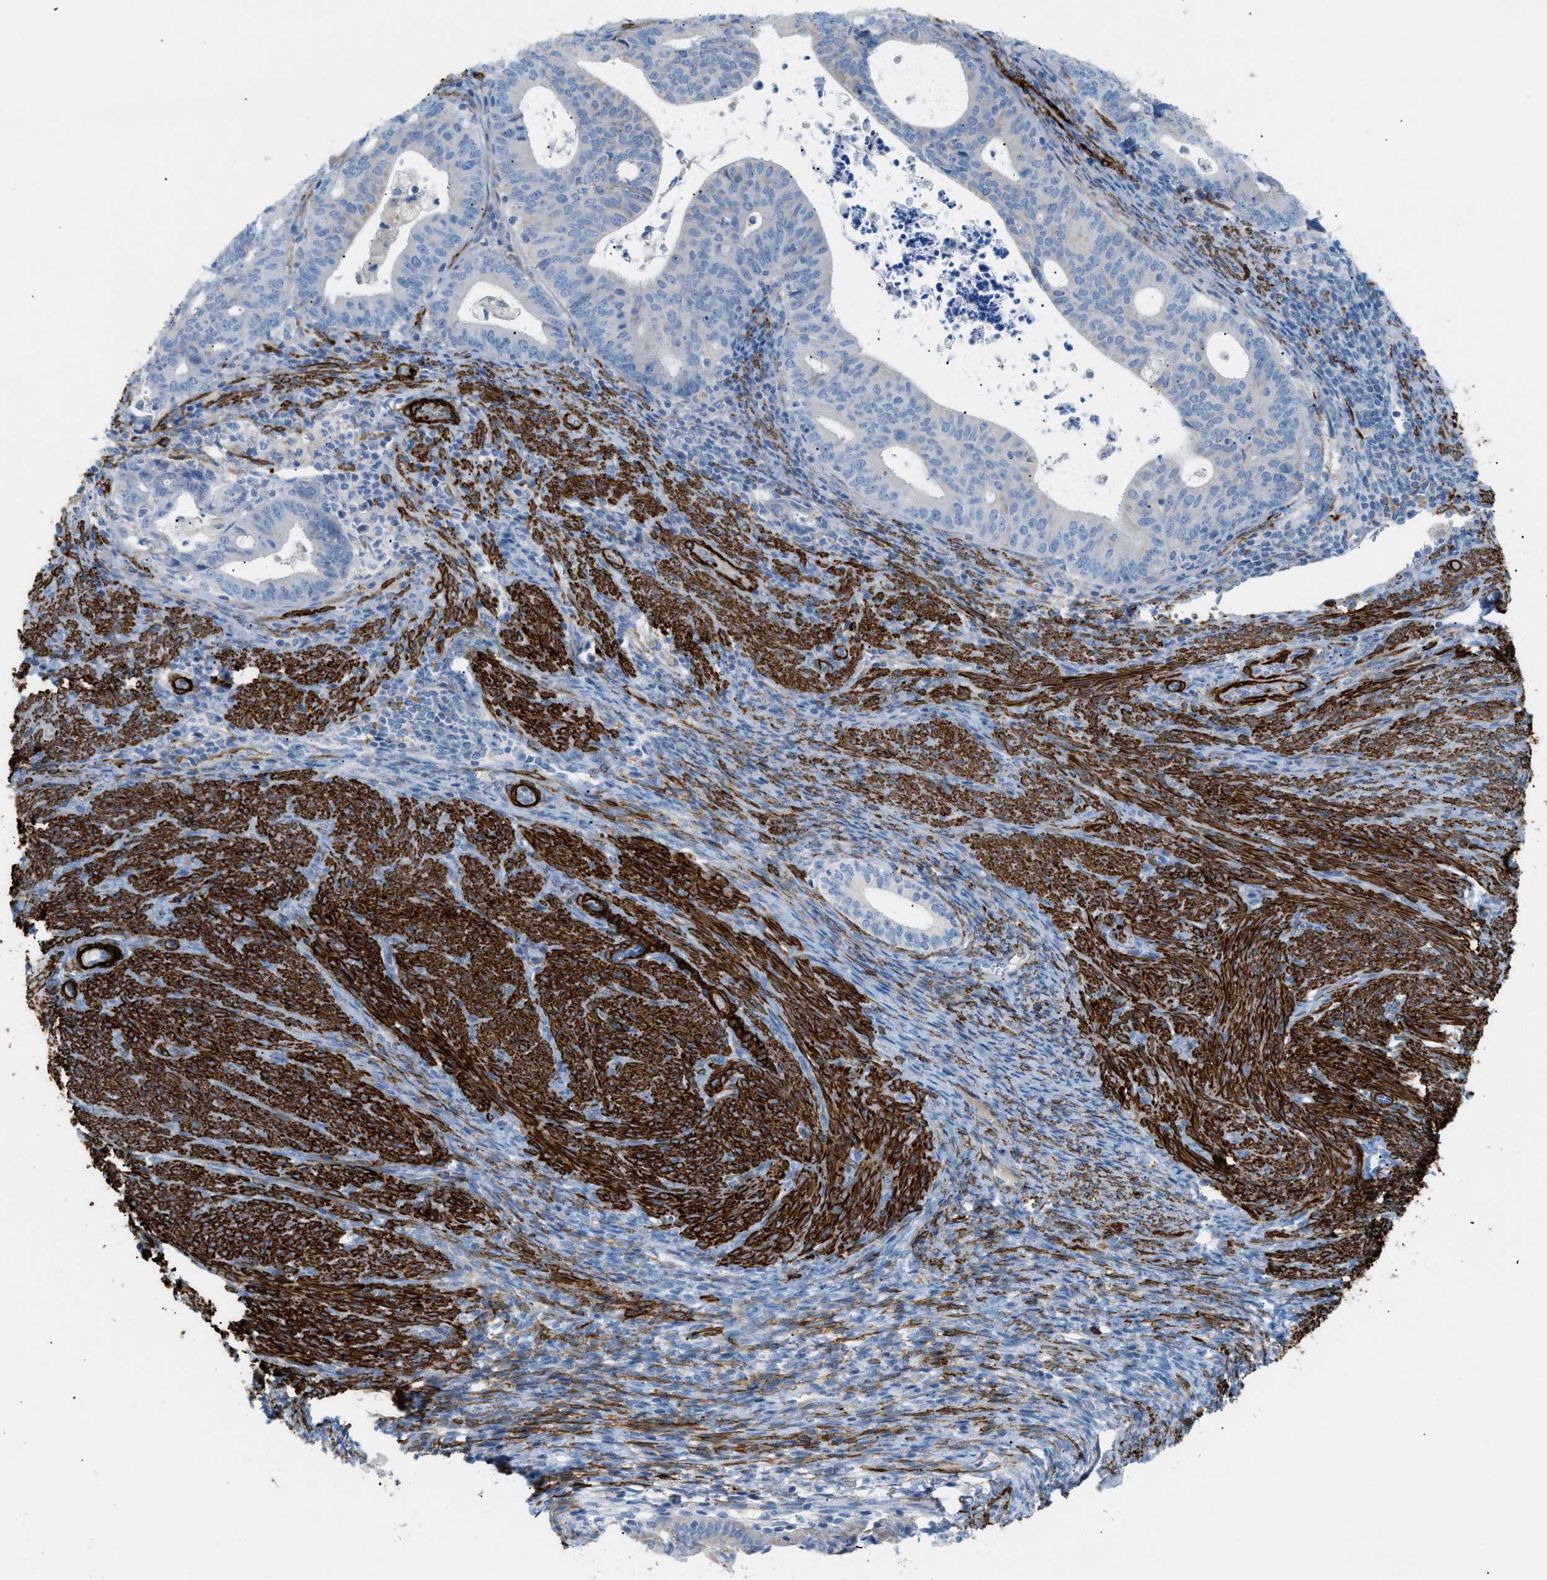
{"staining": {"intensity": "negative", "quantity": "none", "location": "none"}, "tissue": "endometrial cancer", "cell_type": "Tumor cells", "image_type": "cancer", "snomed": [{"axis": "morphology", "description": "Adenocarcinoma, NOS"}, {"axis": "topography", "description": "Uterus"}], "caption": "Tumor cells show no significant expression in endometrial adenocarcinoma.", "gene": "MYH11", "patient": {"sex": "female", "age": 83}}